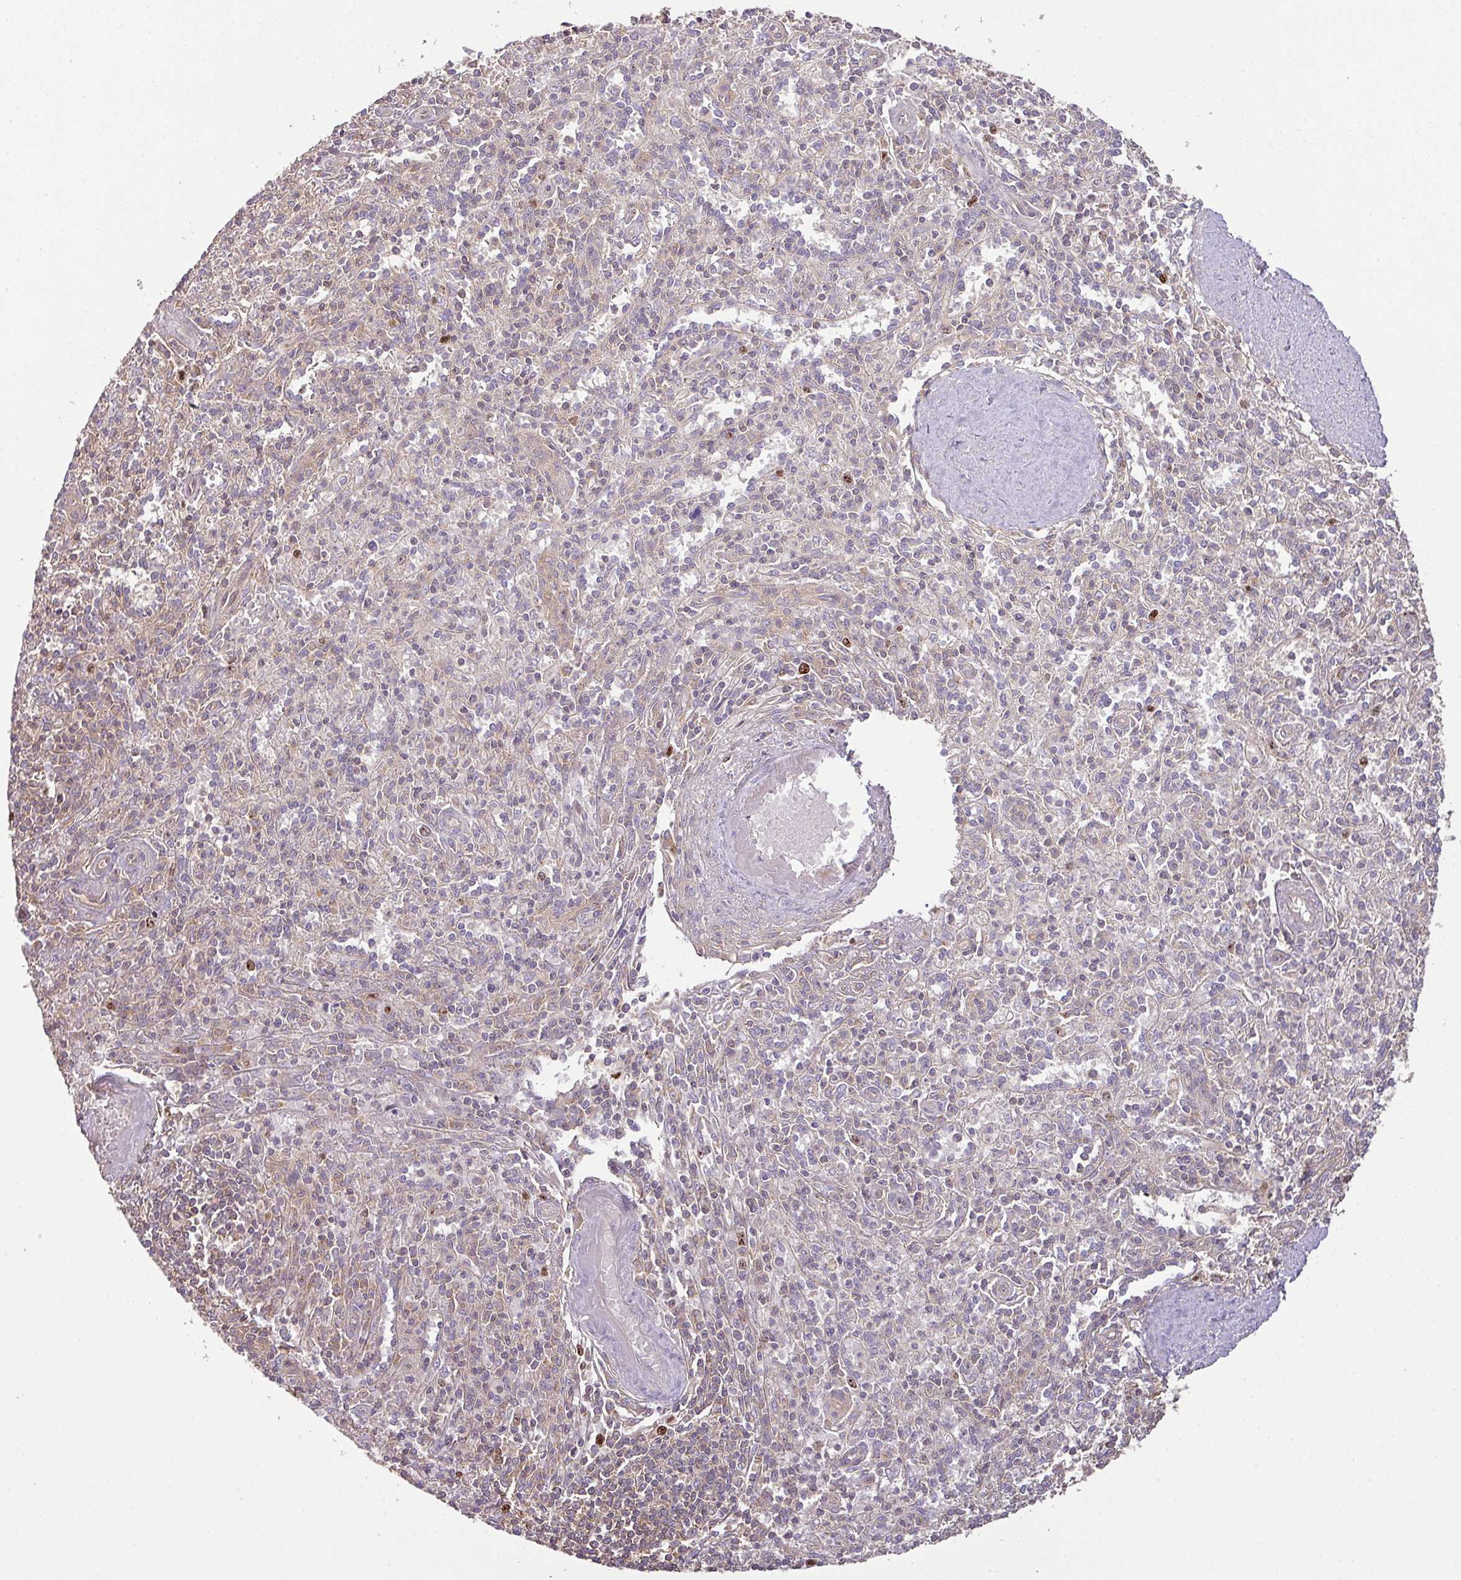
{"staining": {"intensity": "weak", "quantity": "25%-75%", "location": "cytoplasmic/membranous"}, "tissue": "spleen", "cell_type": "Cells in red pulp", "image_type": "normal", "snomed": [{"axis": "morphology", "description": "Normal tissue, NOS"}, {"axis": "topography", "description": "Spleen"}], "caption": "Benign spleen shows weak cytoplasmic/membranous positivity in approximately 25%-75% of cells in red pulp.", "gene": "VENTX", "patient": {"sex": "female", "age": 70}}